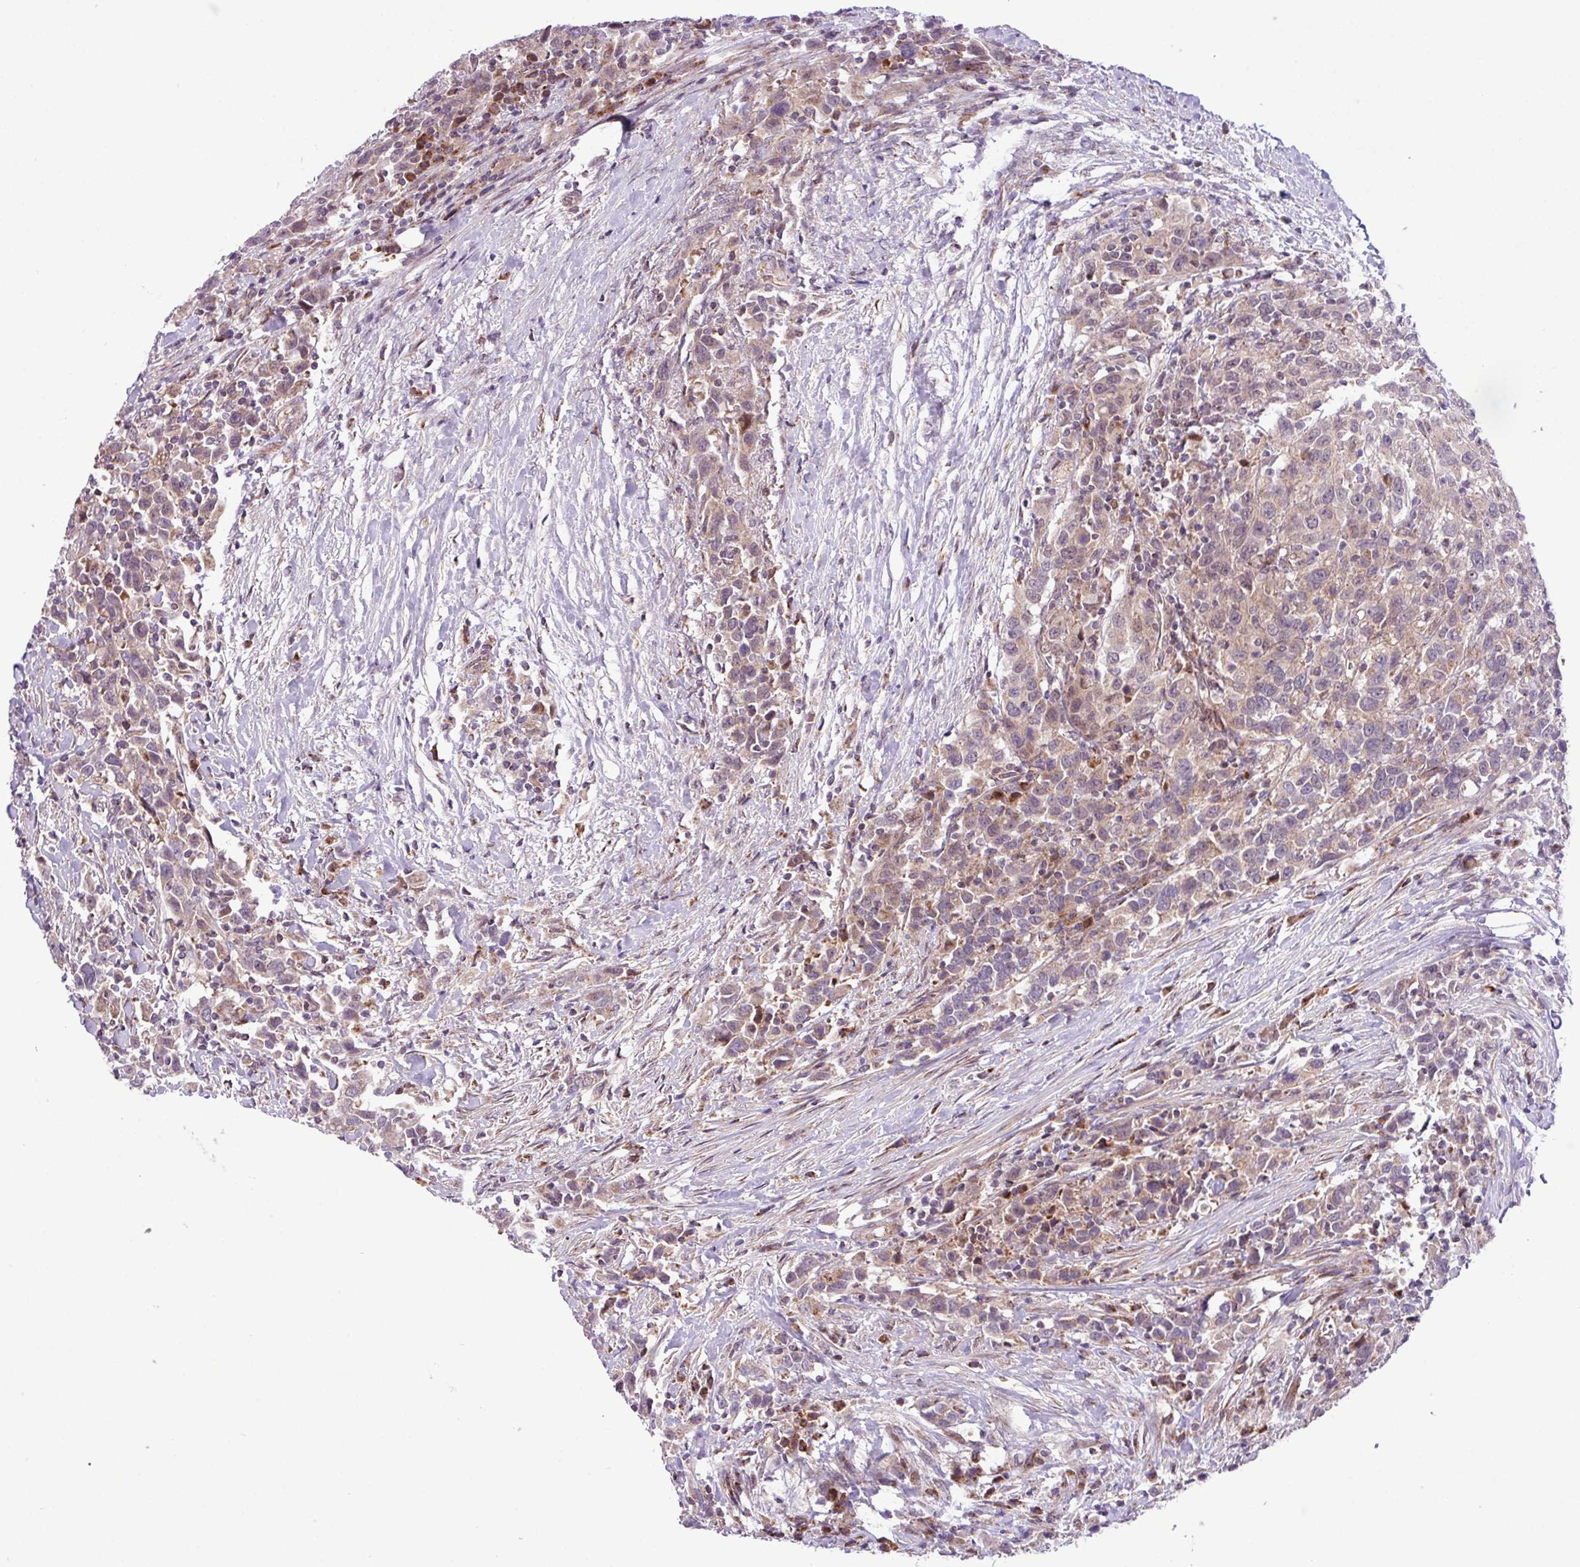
{"staining": {"intensity": "weak", "quantity": ">75%", "location": "cytoplasmic/membranous"}, "tissue": "urothelial cancer", "cell_type": "Tumor cells", "image_type": "cancer", "snomed": [{"axis": "morphology", "description": "Urothelial carcinoma, High grade"}, {"axis": "topography", "description": "Urinary bladder"}], "caption": "Urothelial carcinoma (high-grade) stained with a protein marker demonstrates weak staining in tumor cells.", "gene": "B3GNT9", "patient": {"sex": "male", "age": 61}}